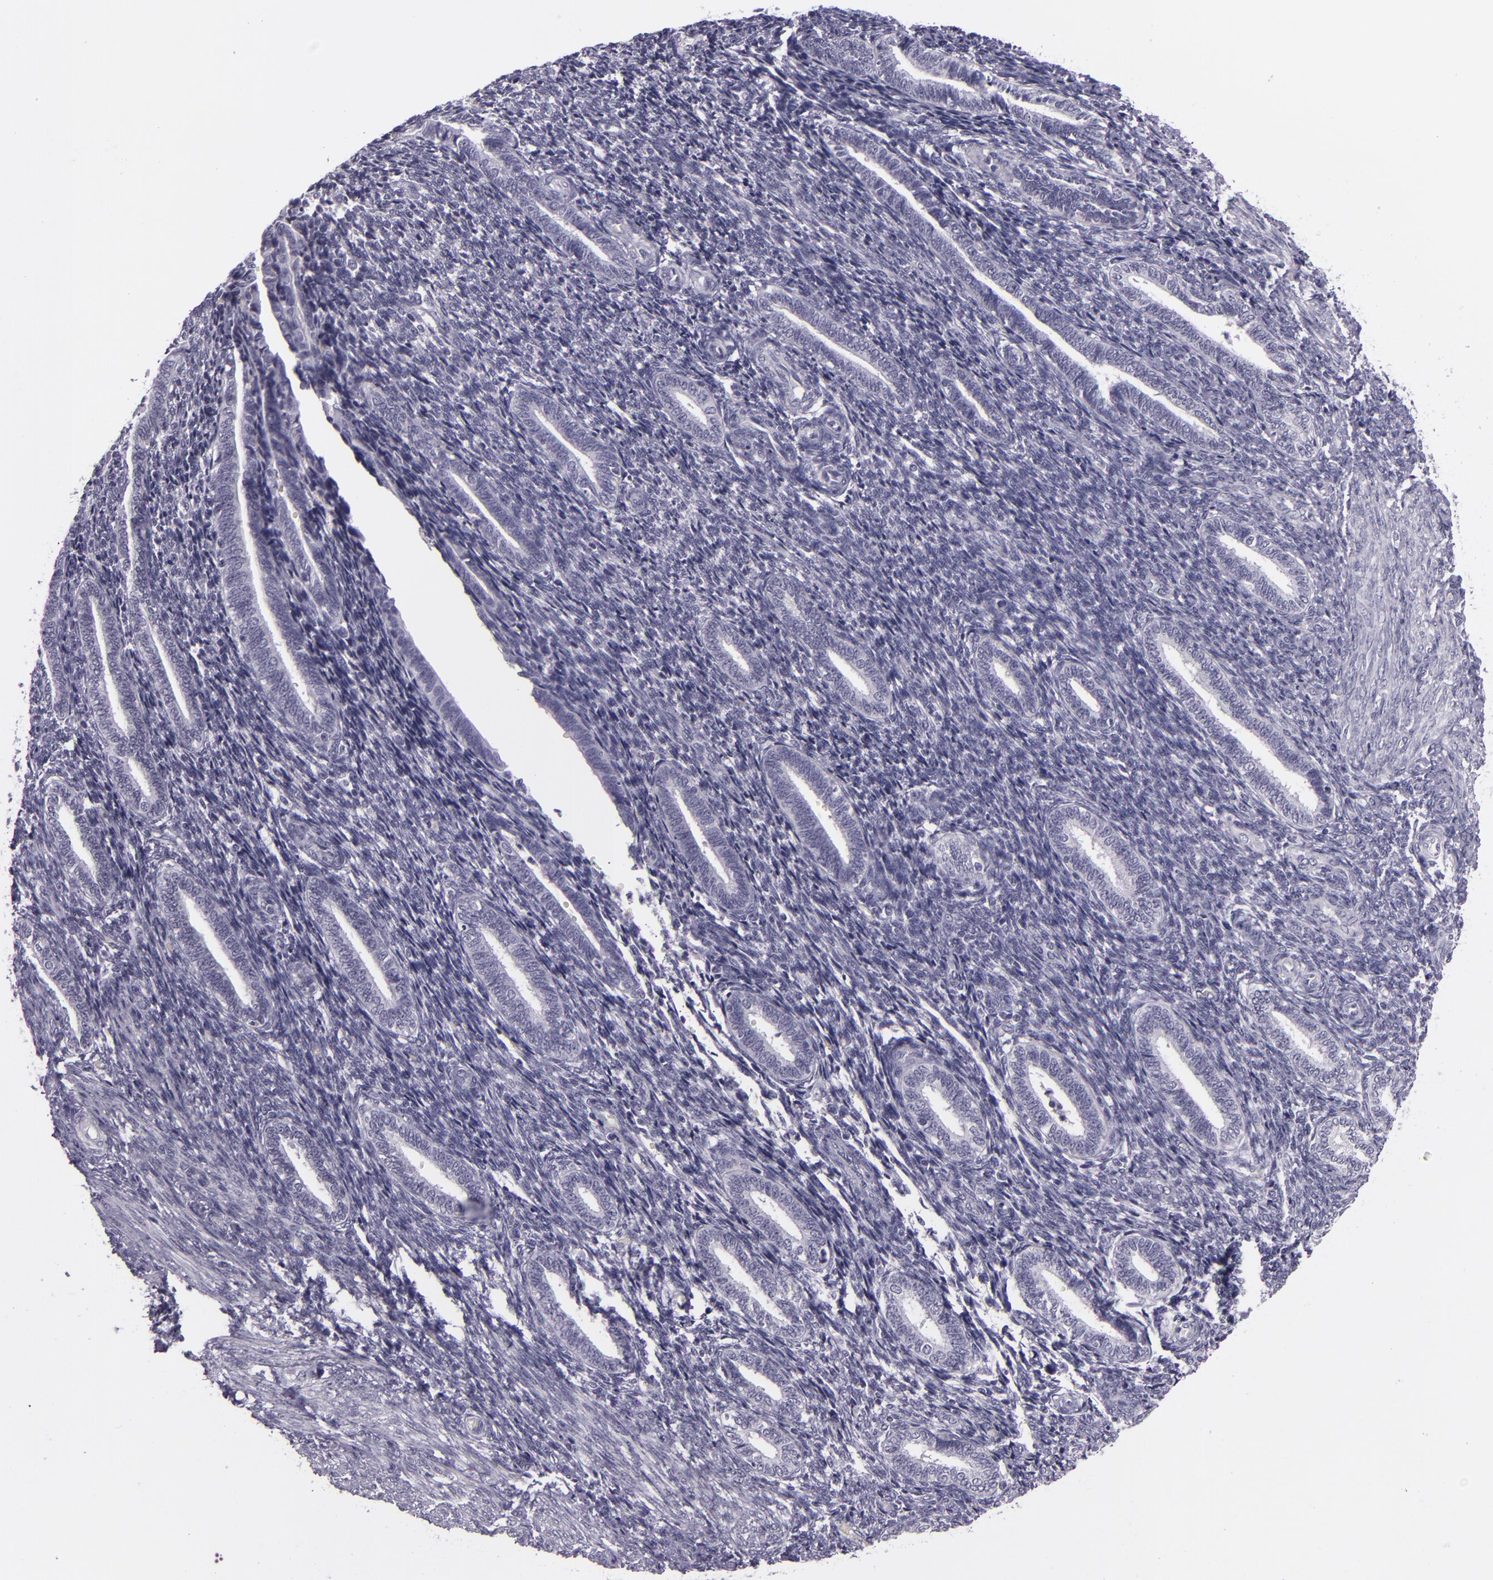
{"staining": {"intensity": "negative", "quantity": "none", "location": "none"}, "tissue": "endometrium", "cell_type": "Cells in endometrial stroma", "image_type": "normal", "snomed": [{"axis": "morphology", "description": "Normal tissue, NOS"}, {"axis": "topography", "description": "Endometrium"}], "caption": "DAB (3,3'-diaminobenzidine) immunohistochemical staining of unremarkable endometrium exhibits no significant positivity in cells in endometrial stroma.", "gene": "INA", "patient": {"sex": "female", "age": 27}}